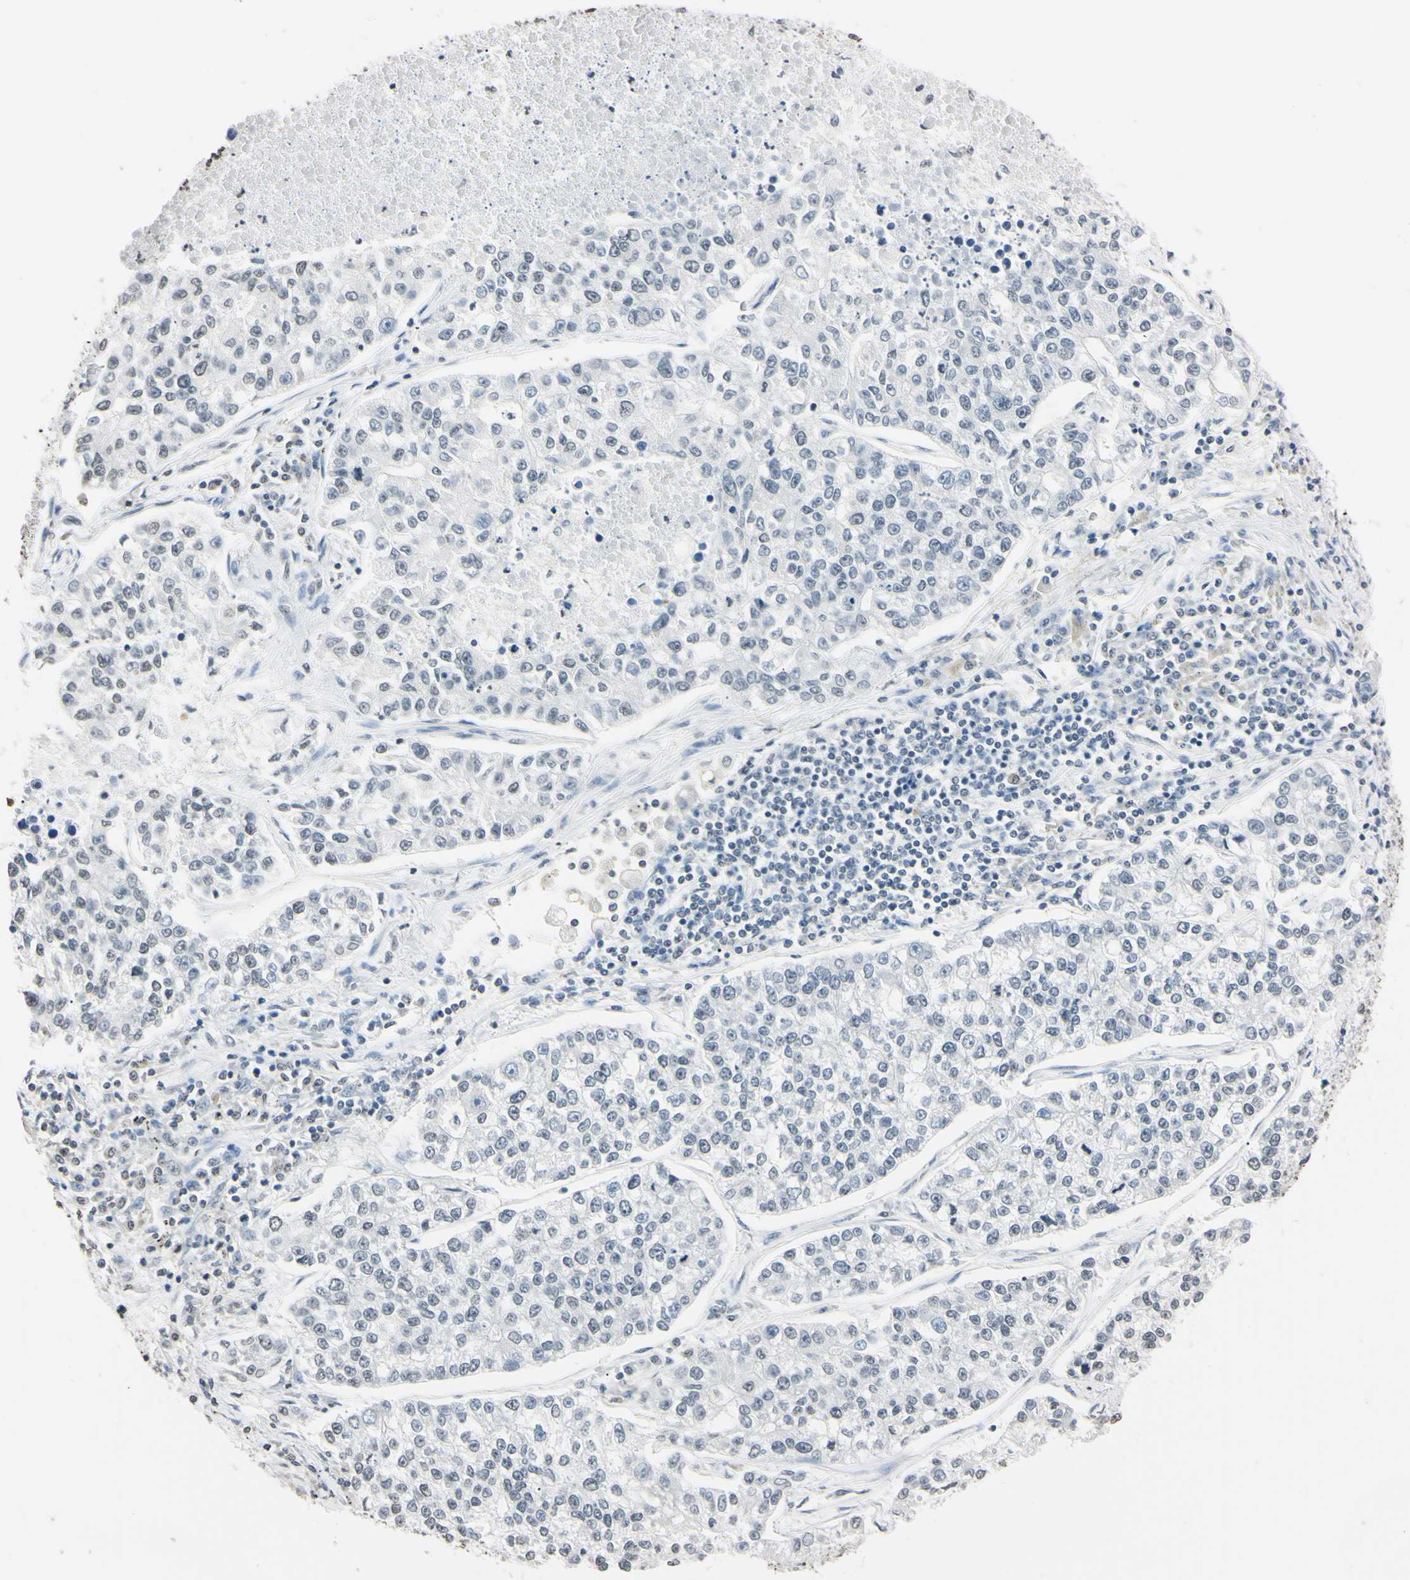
{"staining": {"intensity": "weak", "quantity": "<25%", "location": "nuclear"}, "tissue": "lung cancer", "cell_type": "Tumor cells", "image_type": "cancer", "snomed": [{"axis": "morphology", "description": "Adenocarcinoma, NOS"}, {"axis": "topography", "description": "Lung"}], "caption": "Human lung cancer (adenocarcinoma) stained for a protein using immunohistochemistry (IHC) reveals no positivity in tumor cells.", "gene": "CDC45", "patient": {"sex": "male", "age": 49}}